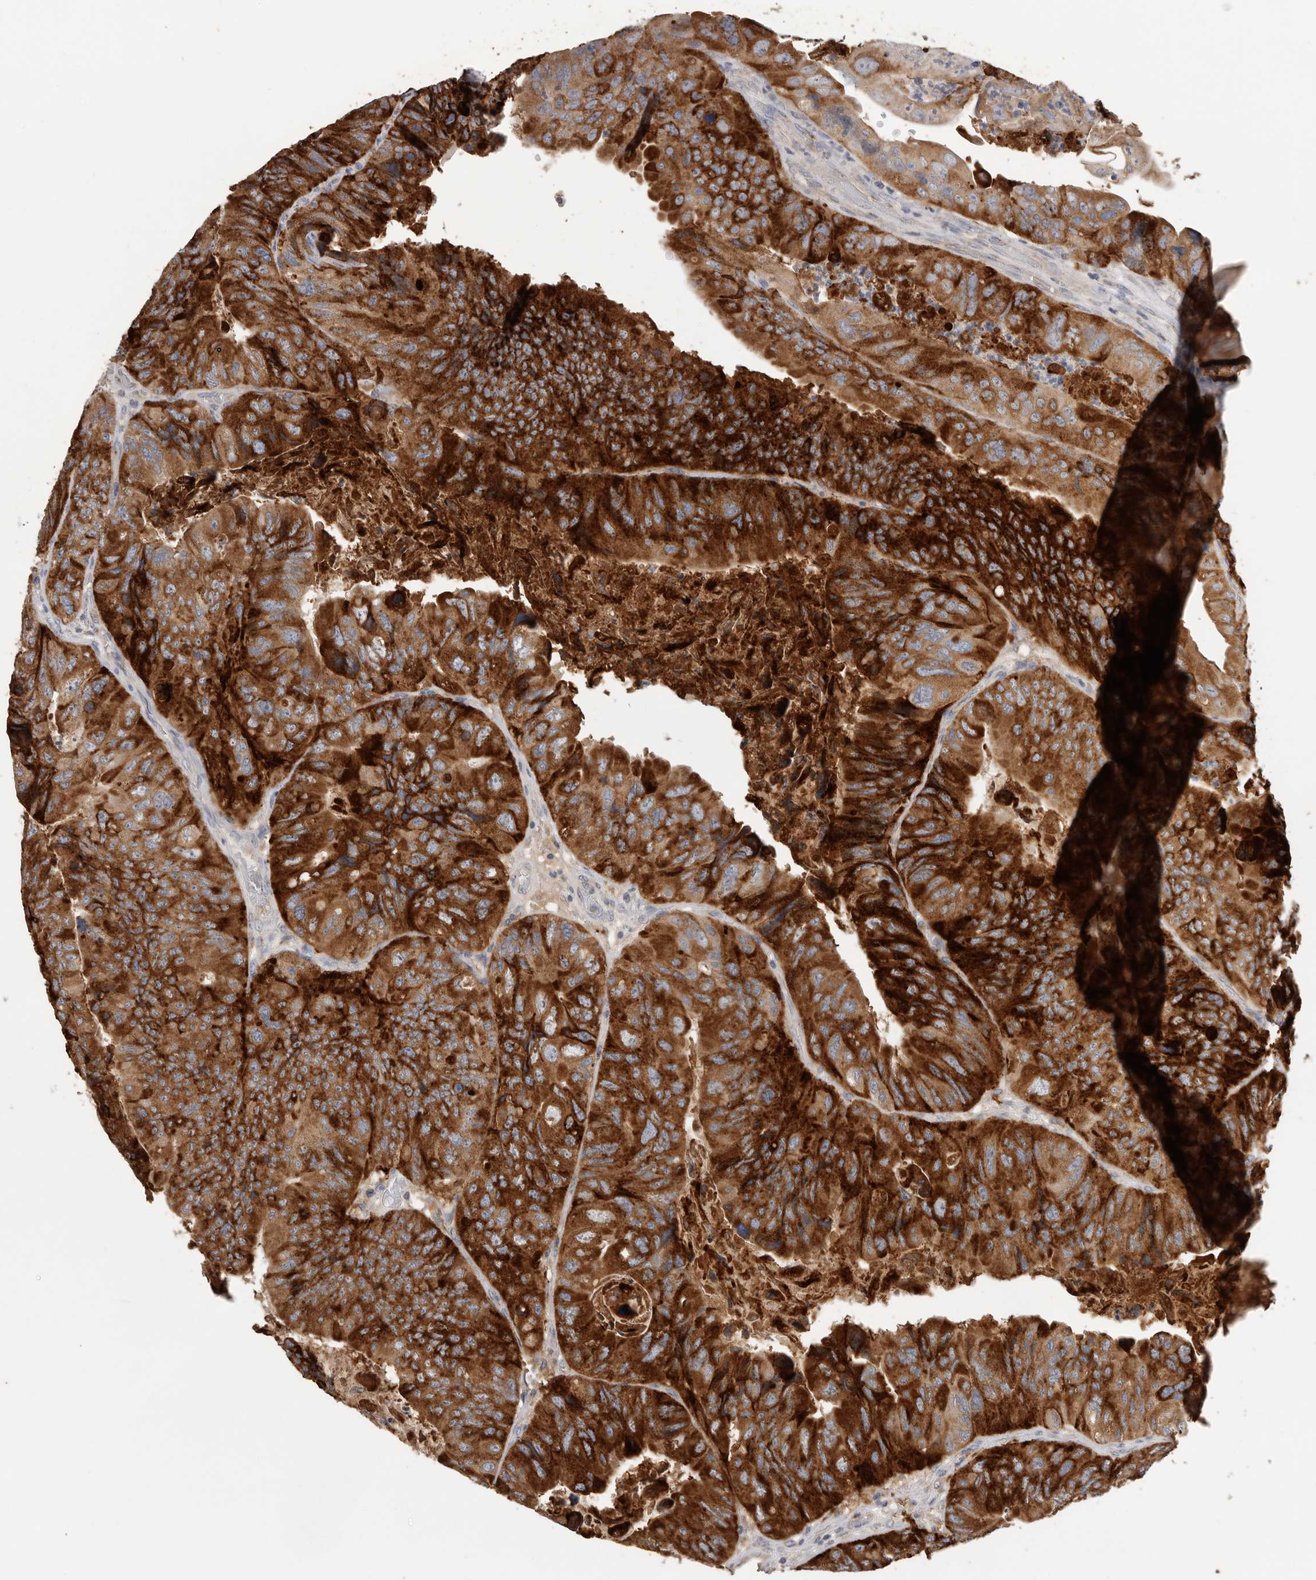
{"staining": {"intensity": "strong", "quantity": ">75%", "location": "cytoplasmic/membranous"}, "tissue": "colorectal cancer", "cell_type": "Tumor cells", "image_type": "cancer", "snomed": [{"axis": "morphology", "description": "Adenocarcinoma, NOS"}, {"axis": "topography", "description": "Rectum"}], "caption": "A brown stain highlights strong cytoplasmic/membranous positivity of a protein in colorectal cancer (adenocarcinoma) tumor cells. The staining was performed using DAB (3,3'-diaminobenzidine), with brown indicating positive protein expression. Nuclei are stained blue with hematoxylin.", "gene": "TFRC", "patient": {"sex": "male", "age": 63}}